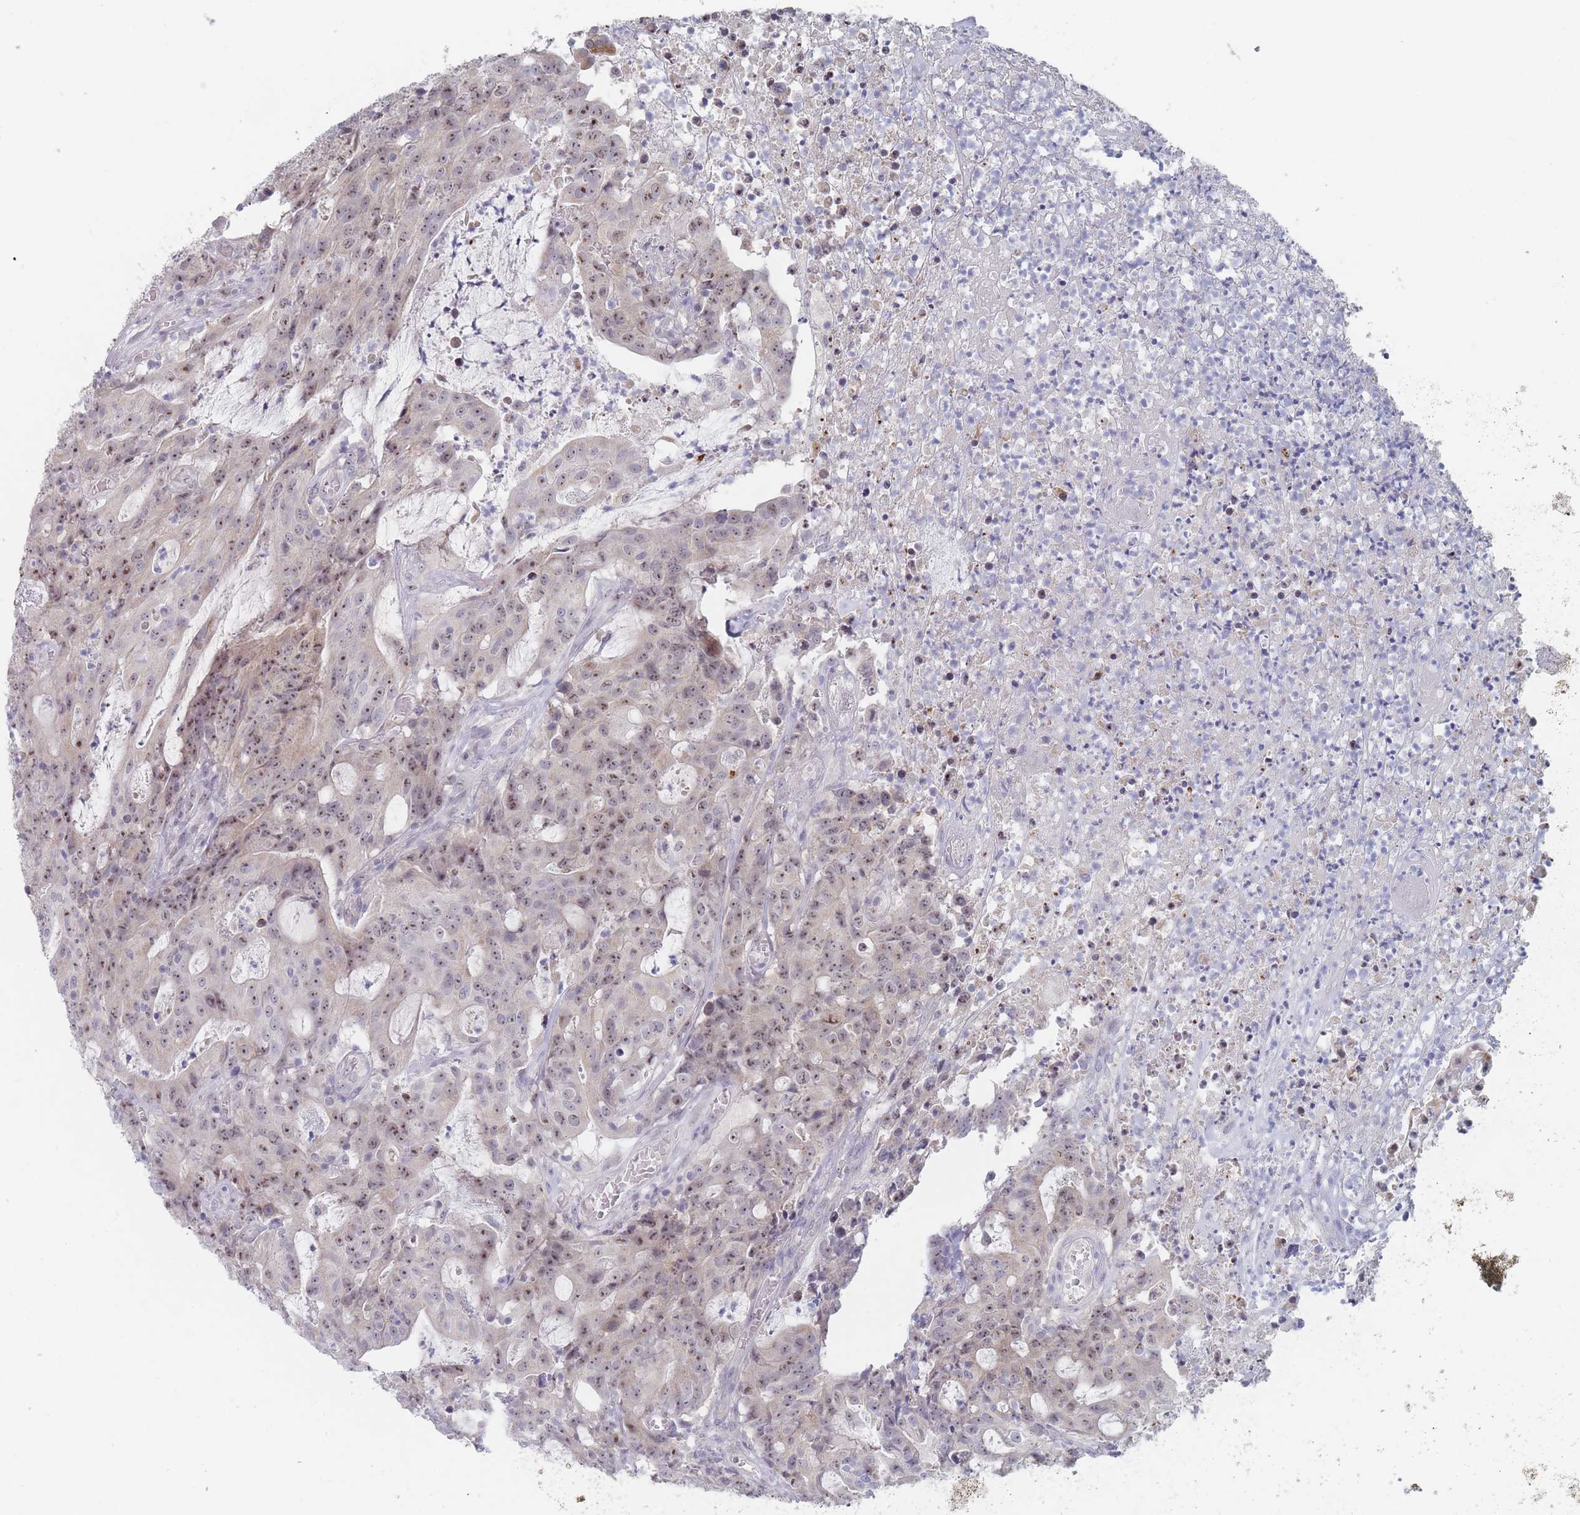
{"staining": {"intensity": "moderate", "quantity": ">75%", "location": "nuclear"}, "tissue": "colorectal cancer", "cell_type": "Tumor cells", "image_type": "cancer", "snomed": [{"axis": "morphology", "description": "Adenocarcinoma, NOS"}, {"axis": "topography", "description": "Colon"}], "caption": "An image showing moderate nuclear positivity in approximately >75% of tumor cells in adenocarcinoma (colorectal), as visualized by brown immunohistochemical staining.", "gene": "RNF8", "patient": {"sex": "male", "age": 83}}